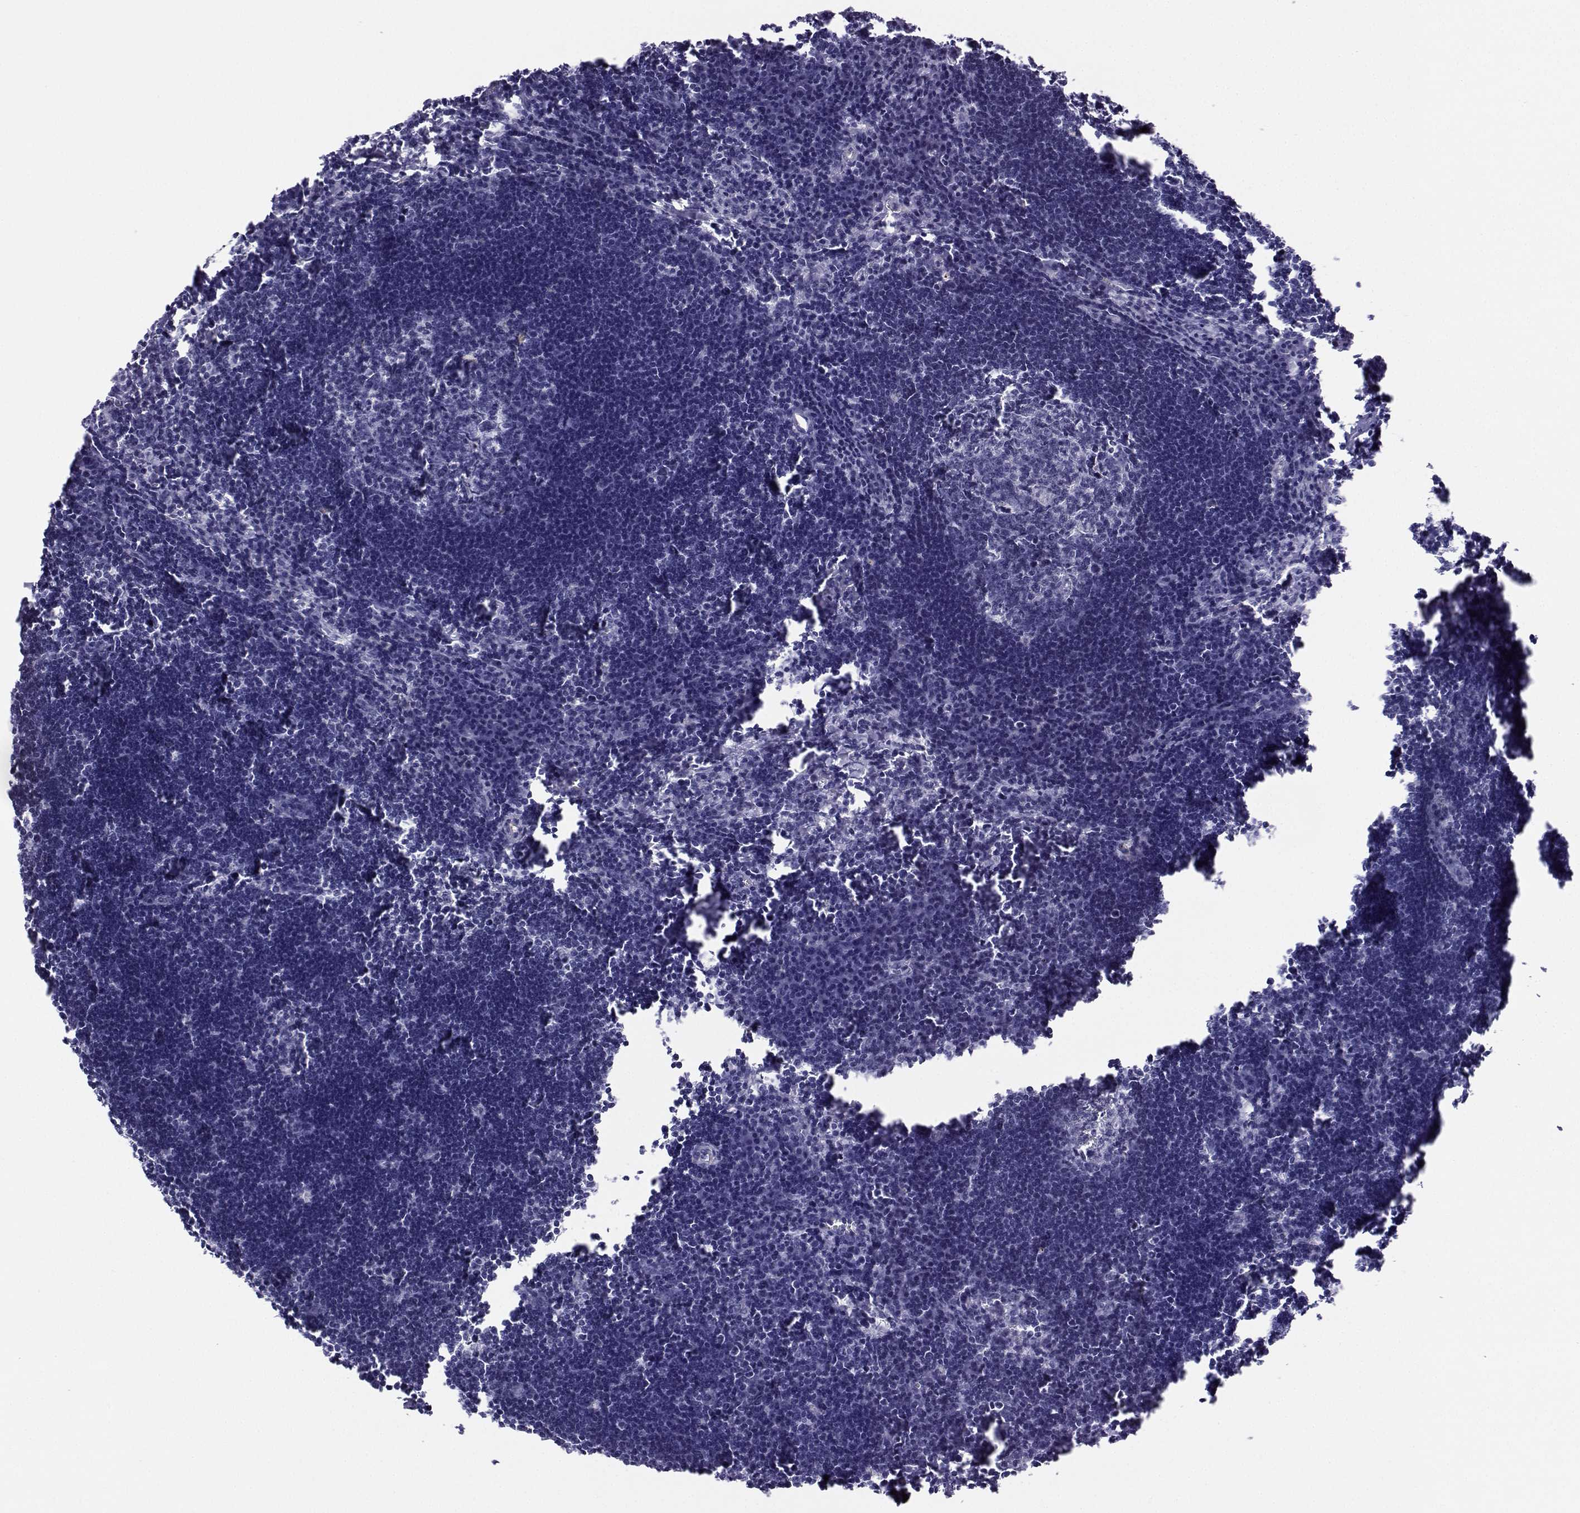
{"staining": {"intensity": "negative", "quantity": "none", "location": "none"}, "tissue": "lymph node", "cell_type": "Germinal center cells", "image_type": "normal", "snomed": [{"axis": "morphology", "description": "Normal tissue, NOS"}, {"axis": "topography", "description": "Lymph node"}], "caption": "This histopathology image is of unremarkable lymph node stained with IHC to label a protein in brown with the nuclei are counter-stained blue. There is no positivity in germinal center cells. (Stains: DAB IHC with hematoxylin counter stain, Microscopy: brightfield microscopy at high magnification).", "gene": "SST", "patient": {"sex": "male", "age": 55}}